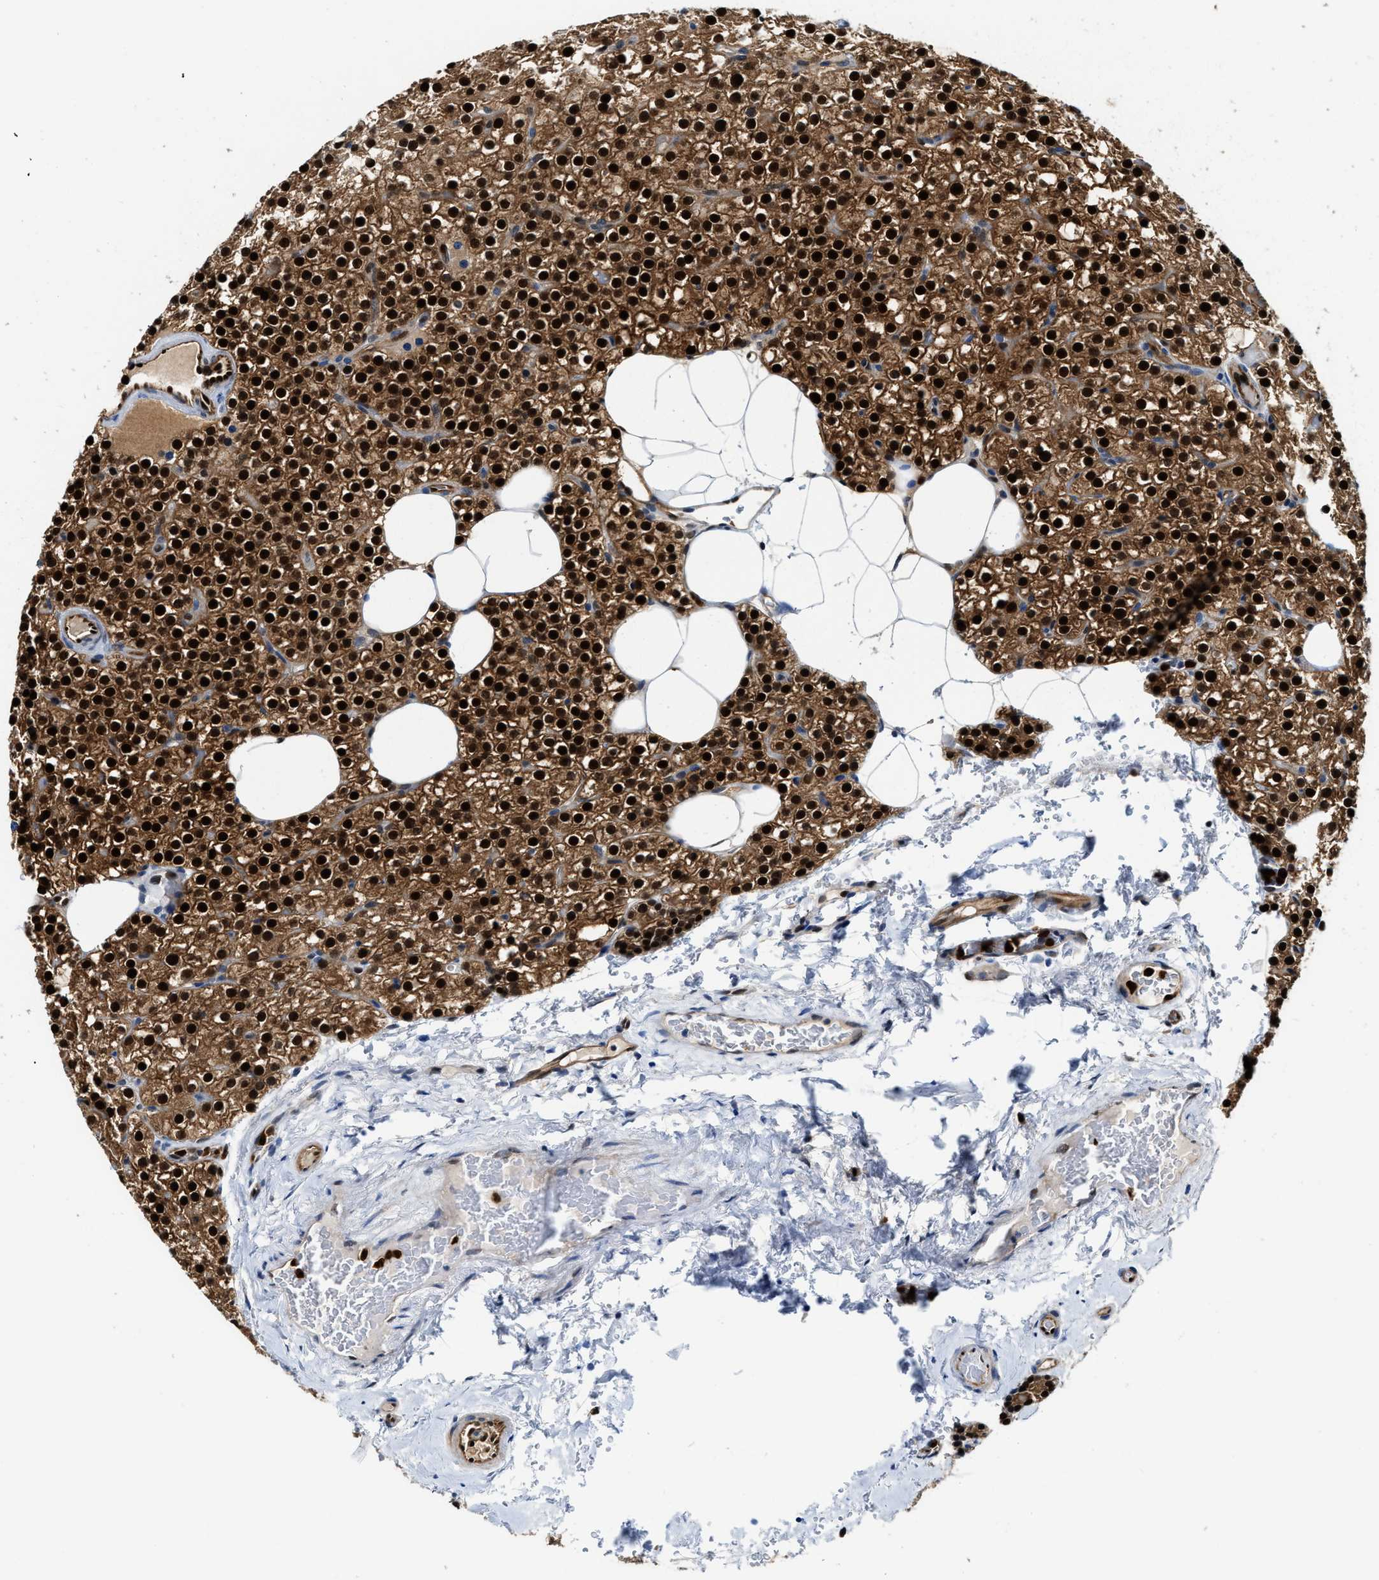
{"staining": {"intensity": "strong", "quantity": ">75%", "location": "cytoplasmic/membranous,nuclear"}, "tissue": "parathyroid gland", "cell_type": "Glandular cells", "image_type": "normal", "snomed": [{"axis": "morphology", "description": "Normal tissue, NOS"}, {"axis": "morphology", "description": "Adenoma, NOS"}, {"axis": "topography", "description": "Parathyroid gland"}], "caption": "Immunohistochemistry of normal parathyroid gland reveals high levels of strong cytoplasmic/membranous,nuclear expression in about >75% of glandular cells. The staining was performed using DAB (3,3'-diaminobenzidine), with brown indicating positive protein expression. Nuclei are stained blue with hematoxylin.", "gene": "LTA4H", "patient": {"sex": "female", "age": 70}}